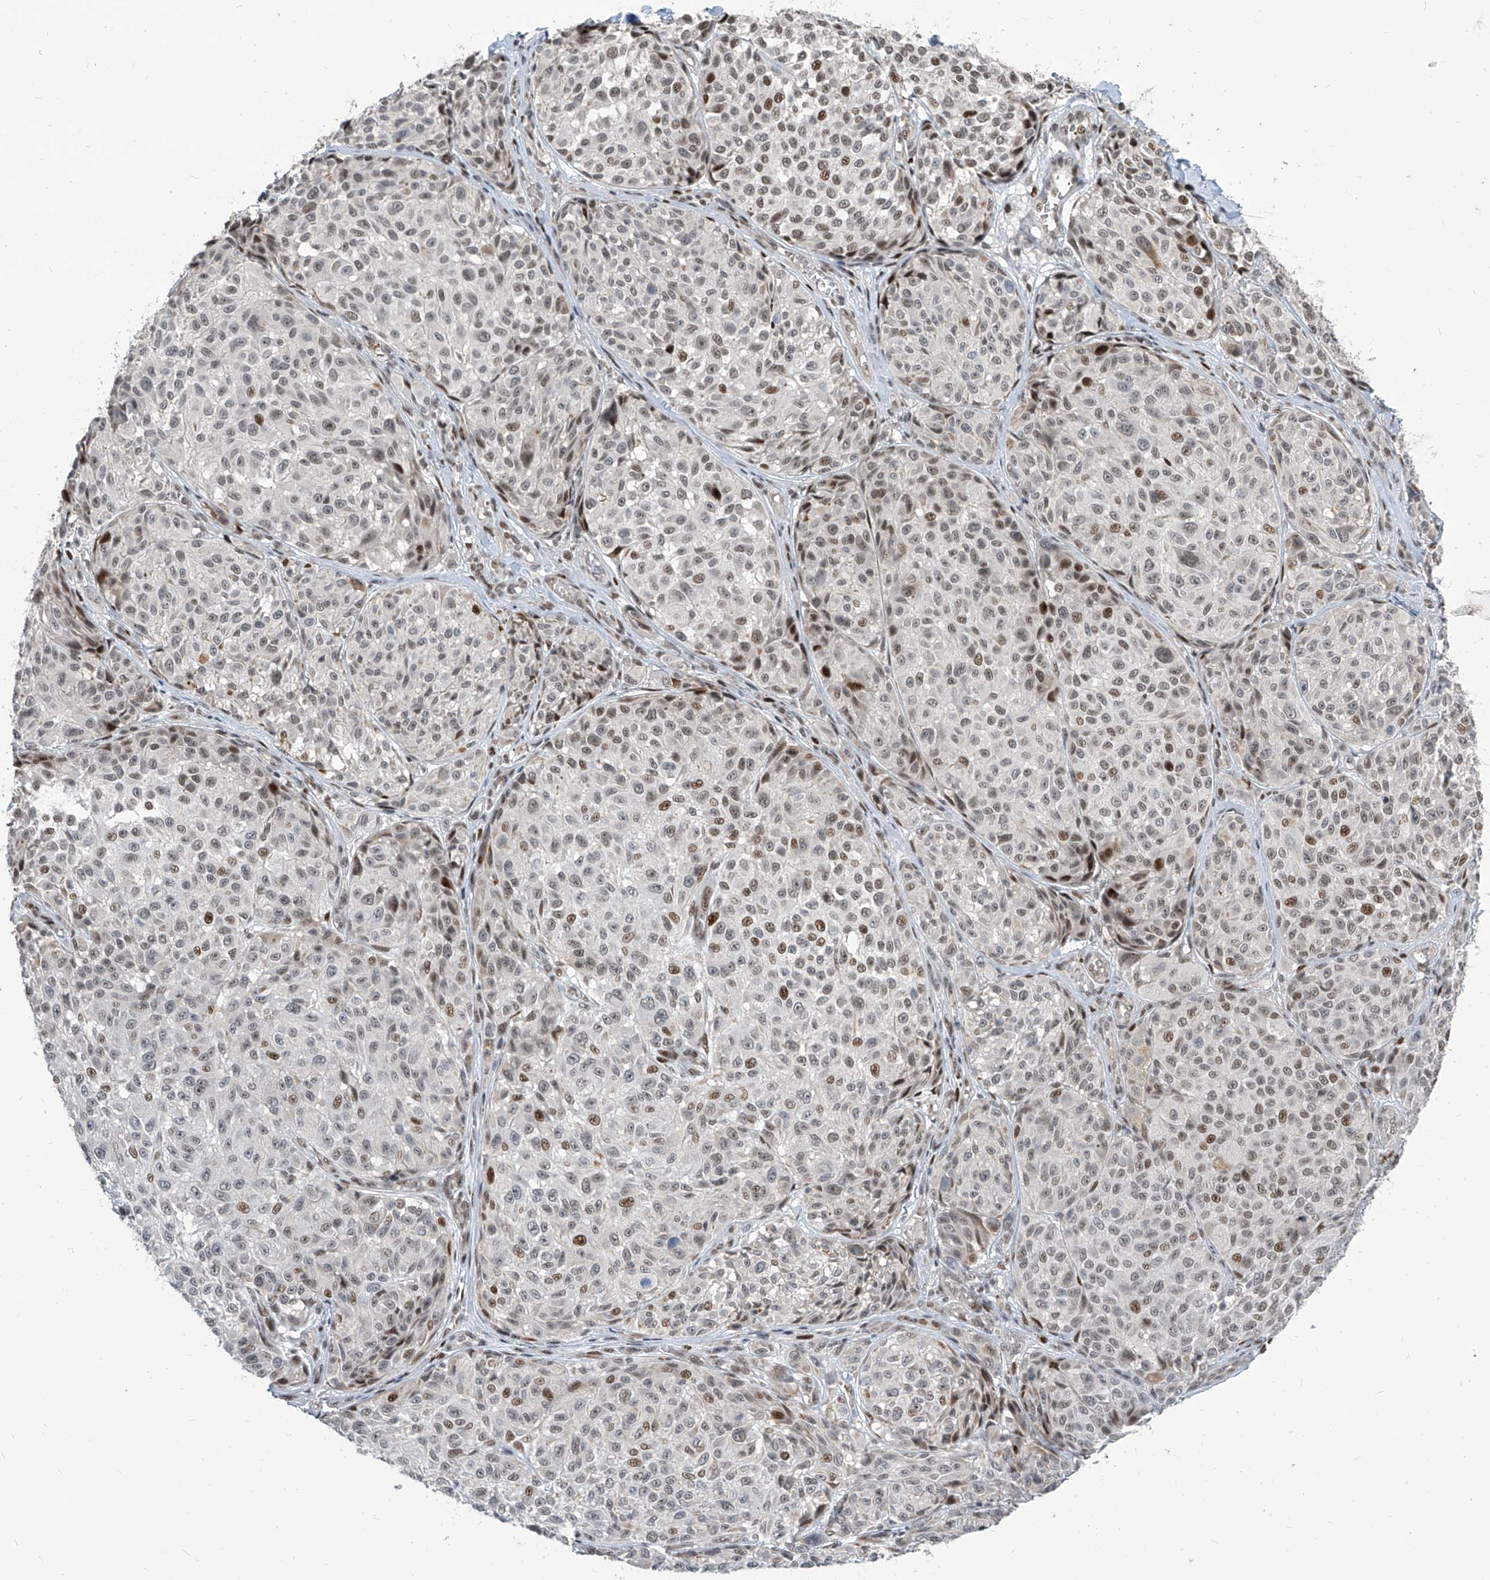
{"staining": {"intensity": "moderate", "quantity": "<25%", "location": "nuclear"}, "tissue": "melanoma", "cell_type": "Tumor cells", "image_type": "cancer", "snomed": [{"axis": "morphology", "description": "Malignant melanoma, NOS"}, {"axis": "topography", "description": "Skin"}], "caption": "Moderate nuclear positivity is appreciated in approximately <25% of tumor cells in melanoma. The staining is performed using DAB (3,3'-diaminobenzidine) brown chromogen to label protein expression. The nuclei are counter-stained blue using hematoxylin.", "gene": "IRF2", "patient": {"sex": "male", "age": 83}}